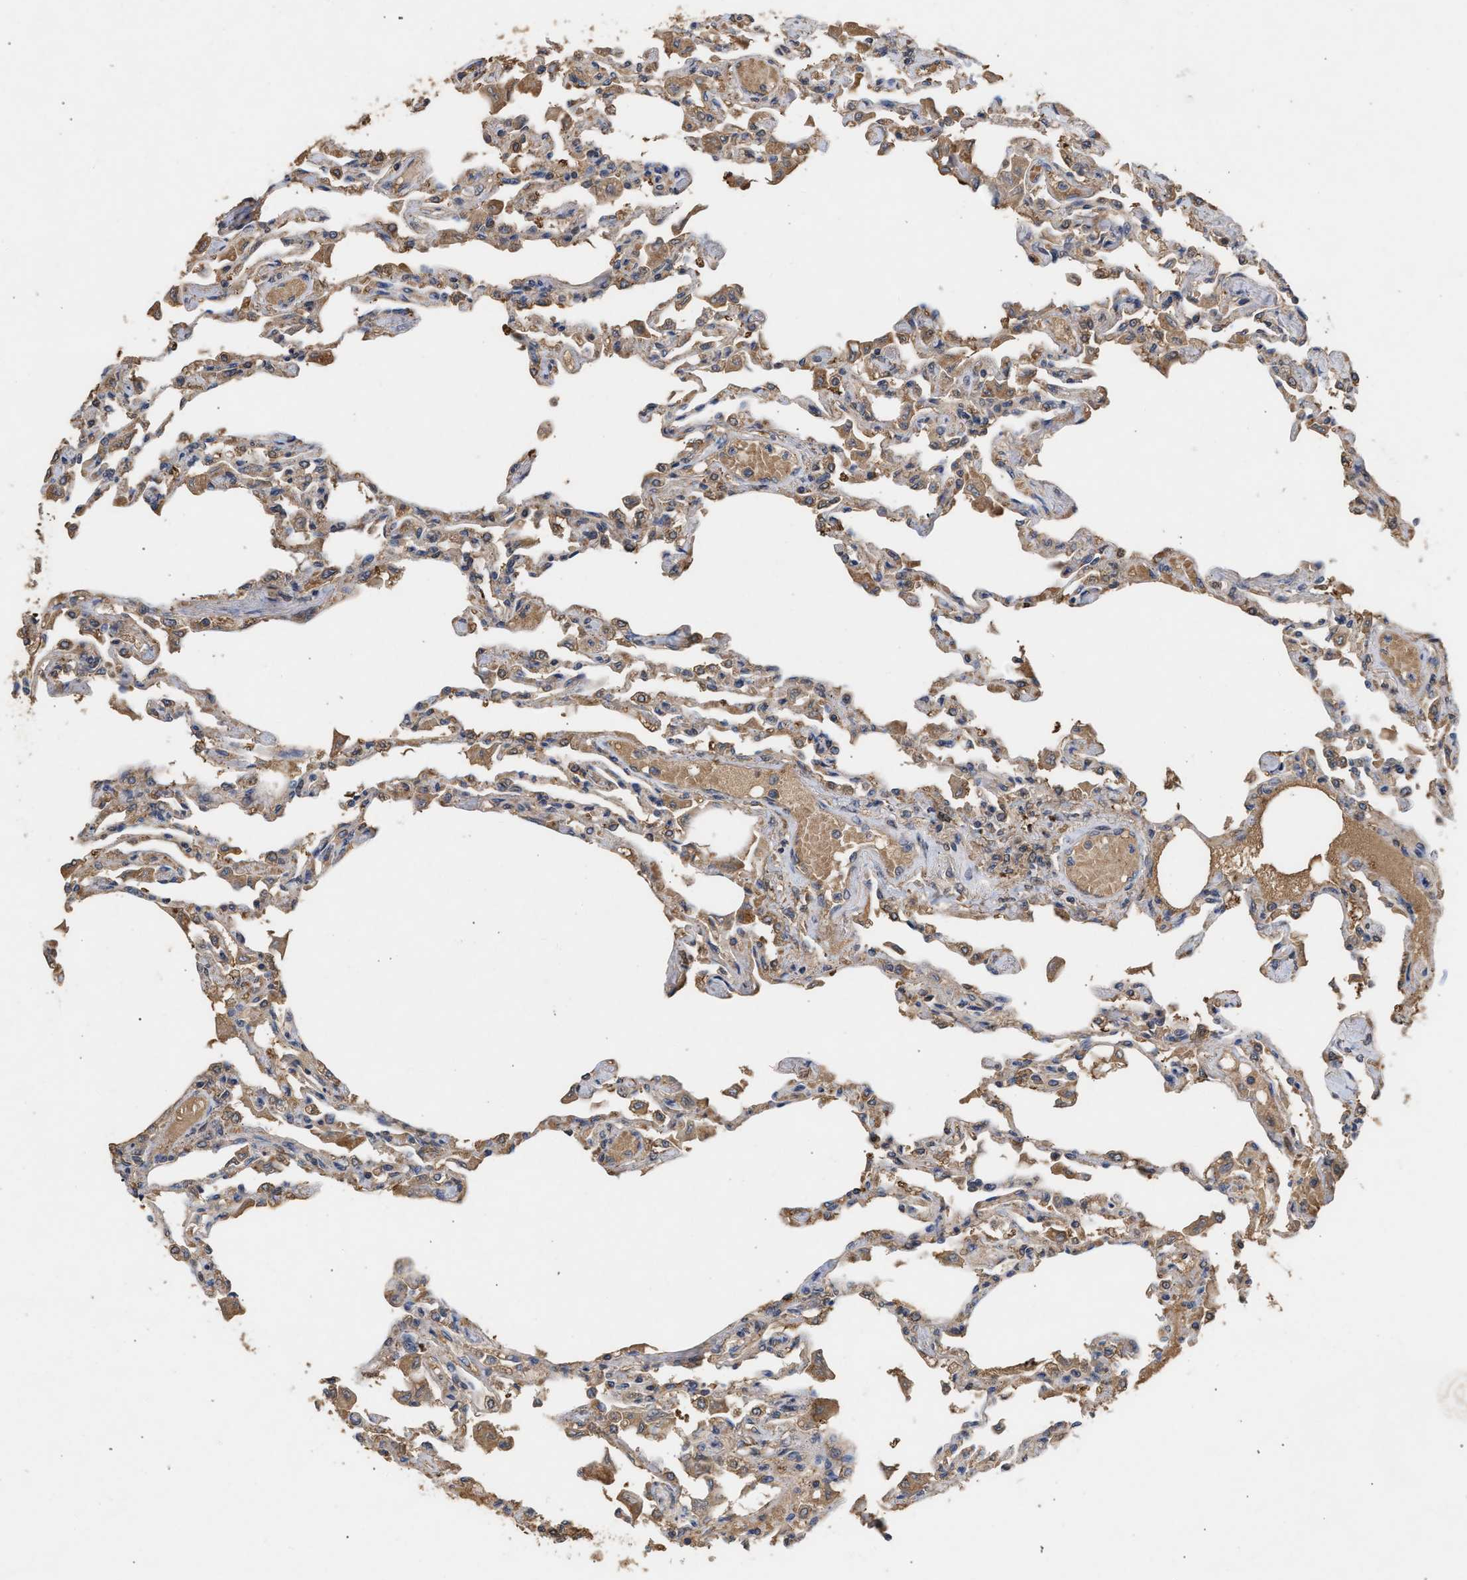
{"staining": {"intensity": "moderate", "quantity": "<25%", "location": "cytoplasmic/membranous"}, "tissue": "lung", "cell_type": "Alveolar cells", "image_type": "normal", "snomed": [{"axis": "morphology", "description": "Normal tissue, NOS"}, {"axis": "topography", "description": "Bronchus"}, {"axis": "topography", "description": "Lung"}], "caption": "Immunohistochemical staining of unremarkable lung exhibits <25% levels of moderate cytoplasmic/membranous protein positivity in about <25% of alveolar cells. Immunohistochemistry (ihc) stains the protein in brown and the nuclei are stained blue.", "gene": "FITM1", "patient": {"sex": "female", "age": 49}}